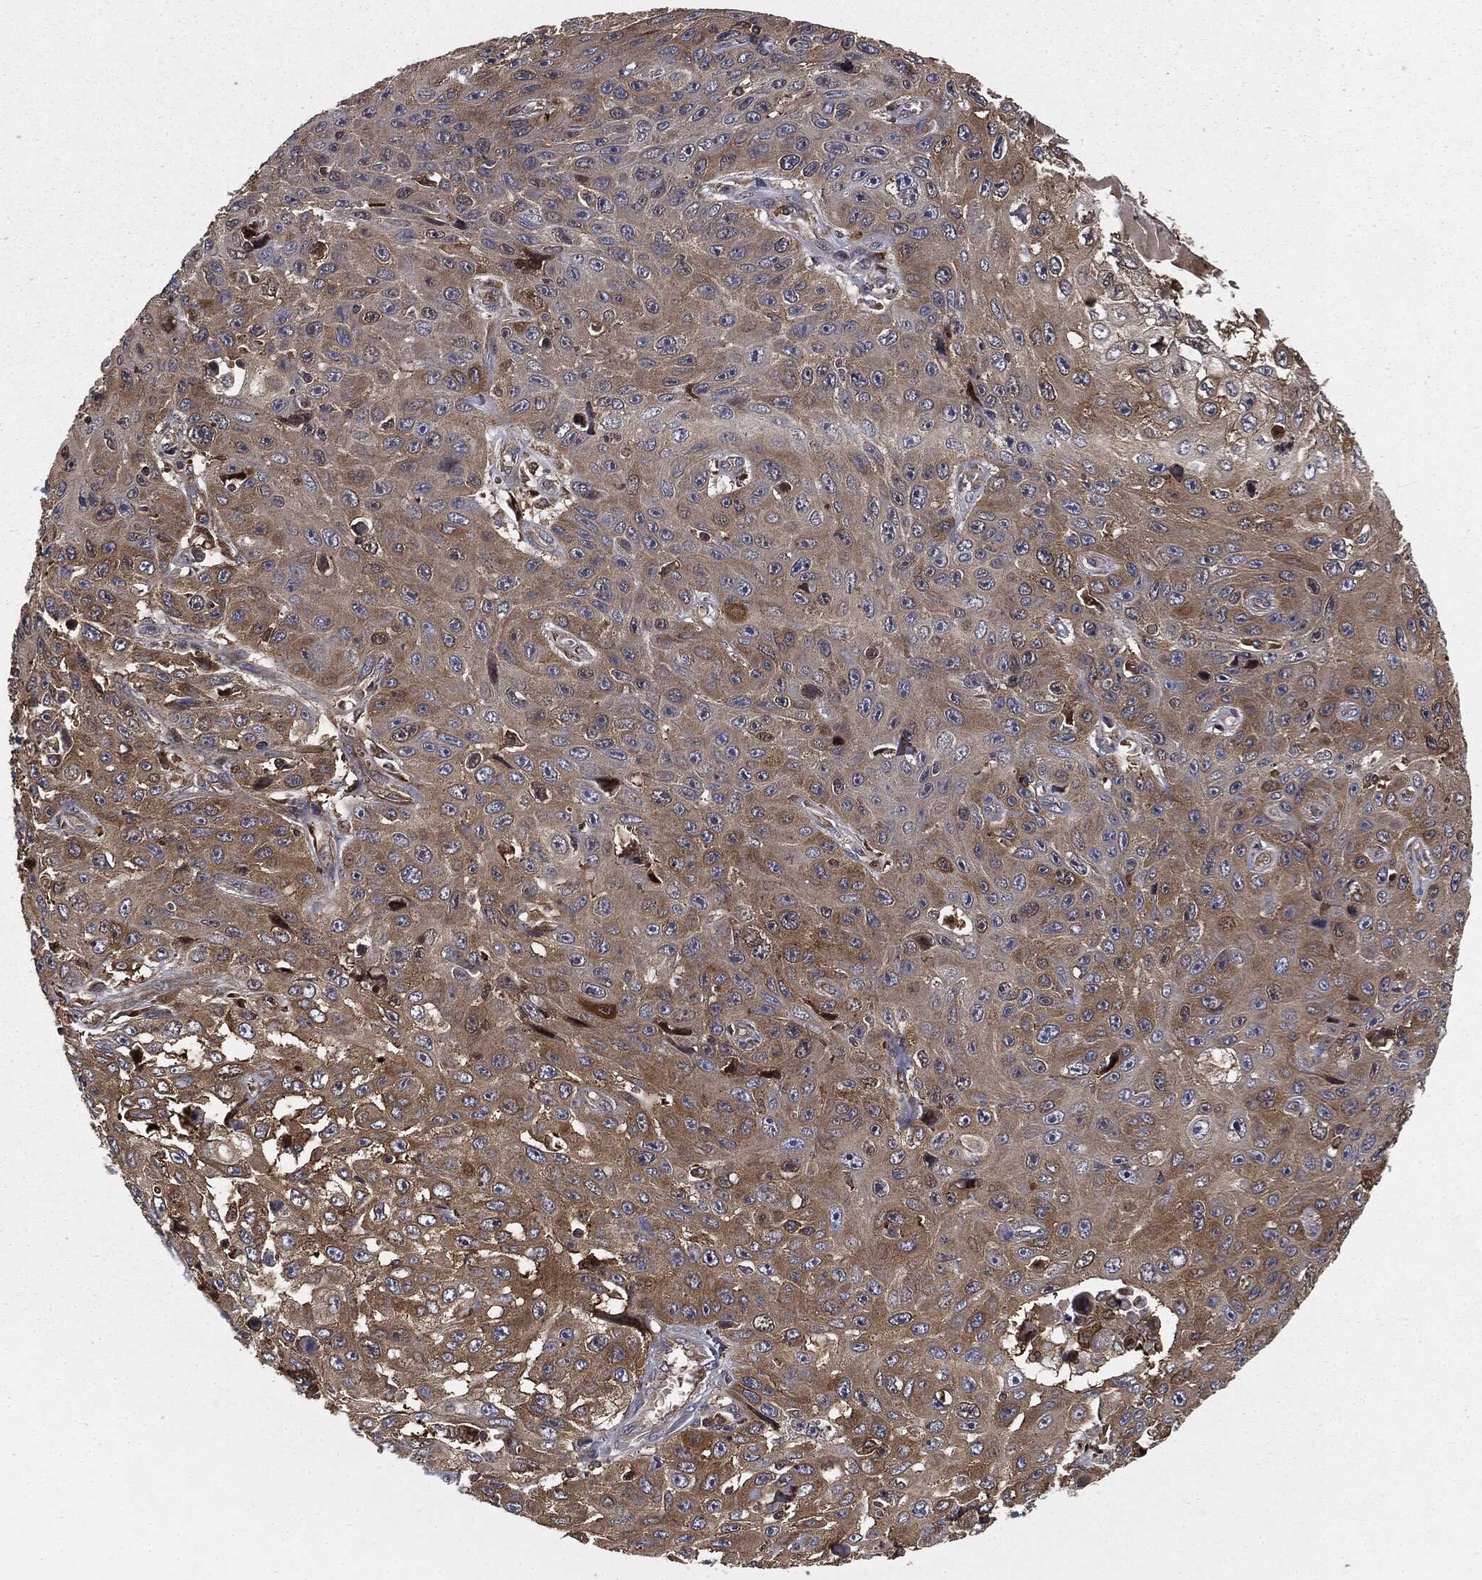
{"staining": {"intensity": "moderate", "quantity": "25%-75%", "location": "cytoplasmic/membranous"}, "tissue": "skin cancer", "cell_type": "Tumor cells", "image_type": "cancer", "snomed": [{"axis": "morphology", "description": "Squamous cell carcinoma, NOS"}, {"axis": "topography", "description": "Skin"}], "caption": "Immunohistochemical staining of squamous cell carcinoma (skin) demonstrates medium levels of moderate cytoplasmic/membranous protein positivity in approximately 25%-75% of tumor cells.", "gene": "GNB5", "patient": {"sex": "male", "age": 82}}